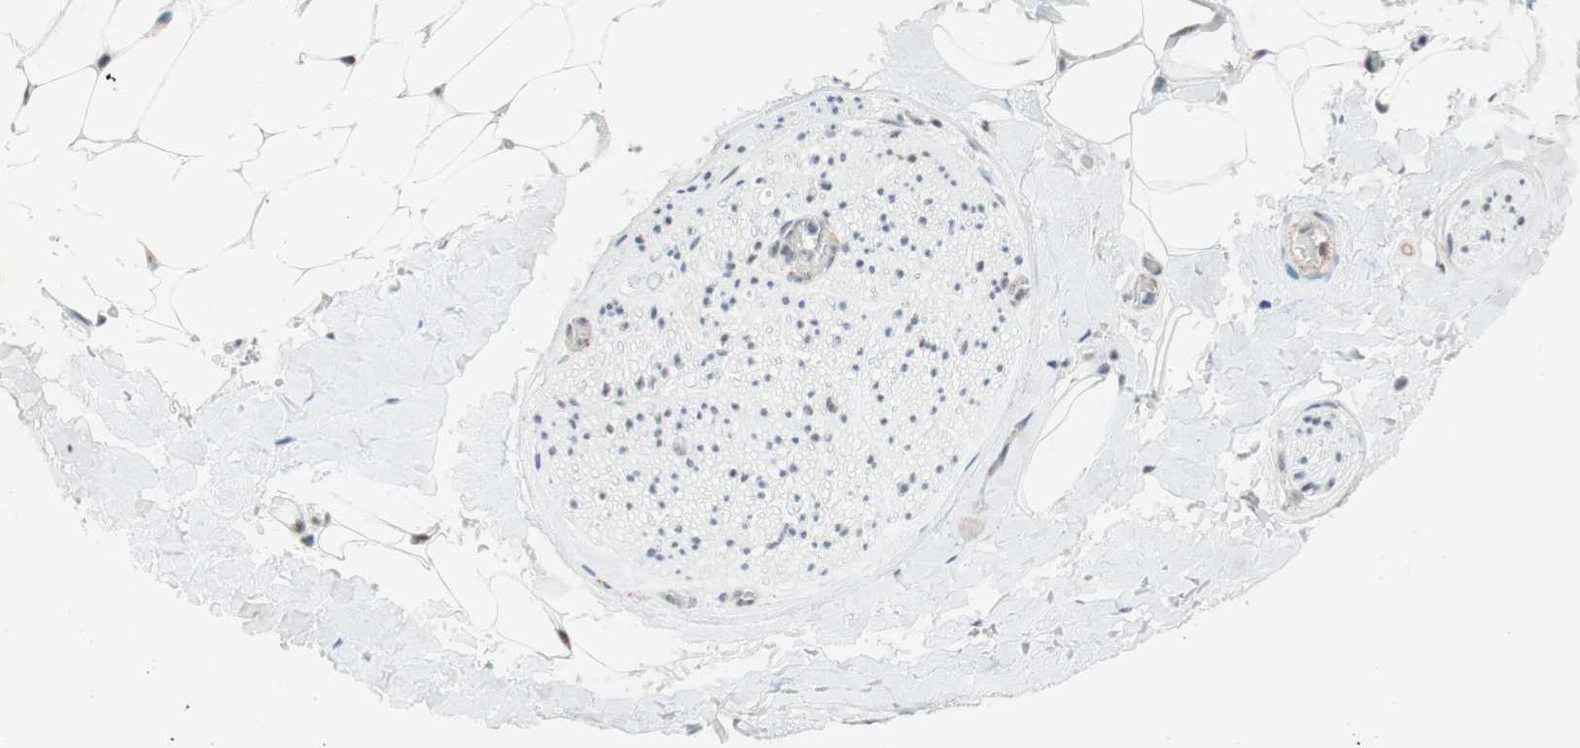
{"staining": {"intensity": "weak", "quantity": ">75%", "location": "nuclear"}, "tissue": "adipose tissue", "cell_type": "Adipocytes", "image_type": "normal", "snomed": [{"axis": "morphology", "description": "Normal tissue, NOS"}, {"axis": "topography", "description": "Peripheral nerve tissue"}], "caption": "A histopathology image of human adipose tissue stained for a protein exhibits weak nuclear brown staining in adipocytes.", "gene": "SAP18", "patient": {"sex": "male", "age": 70}}